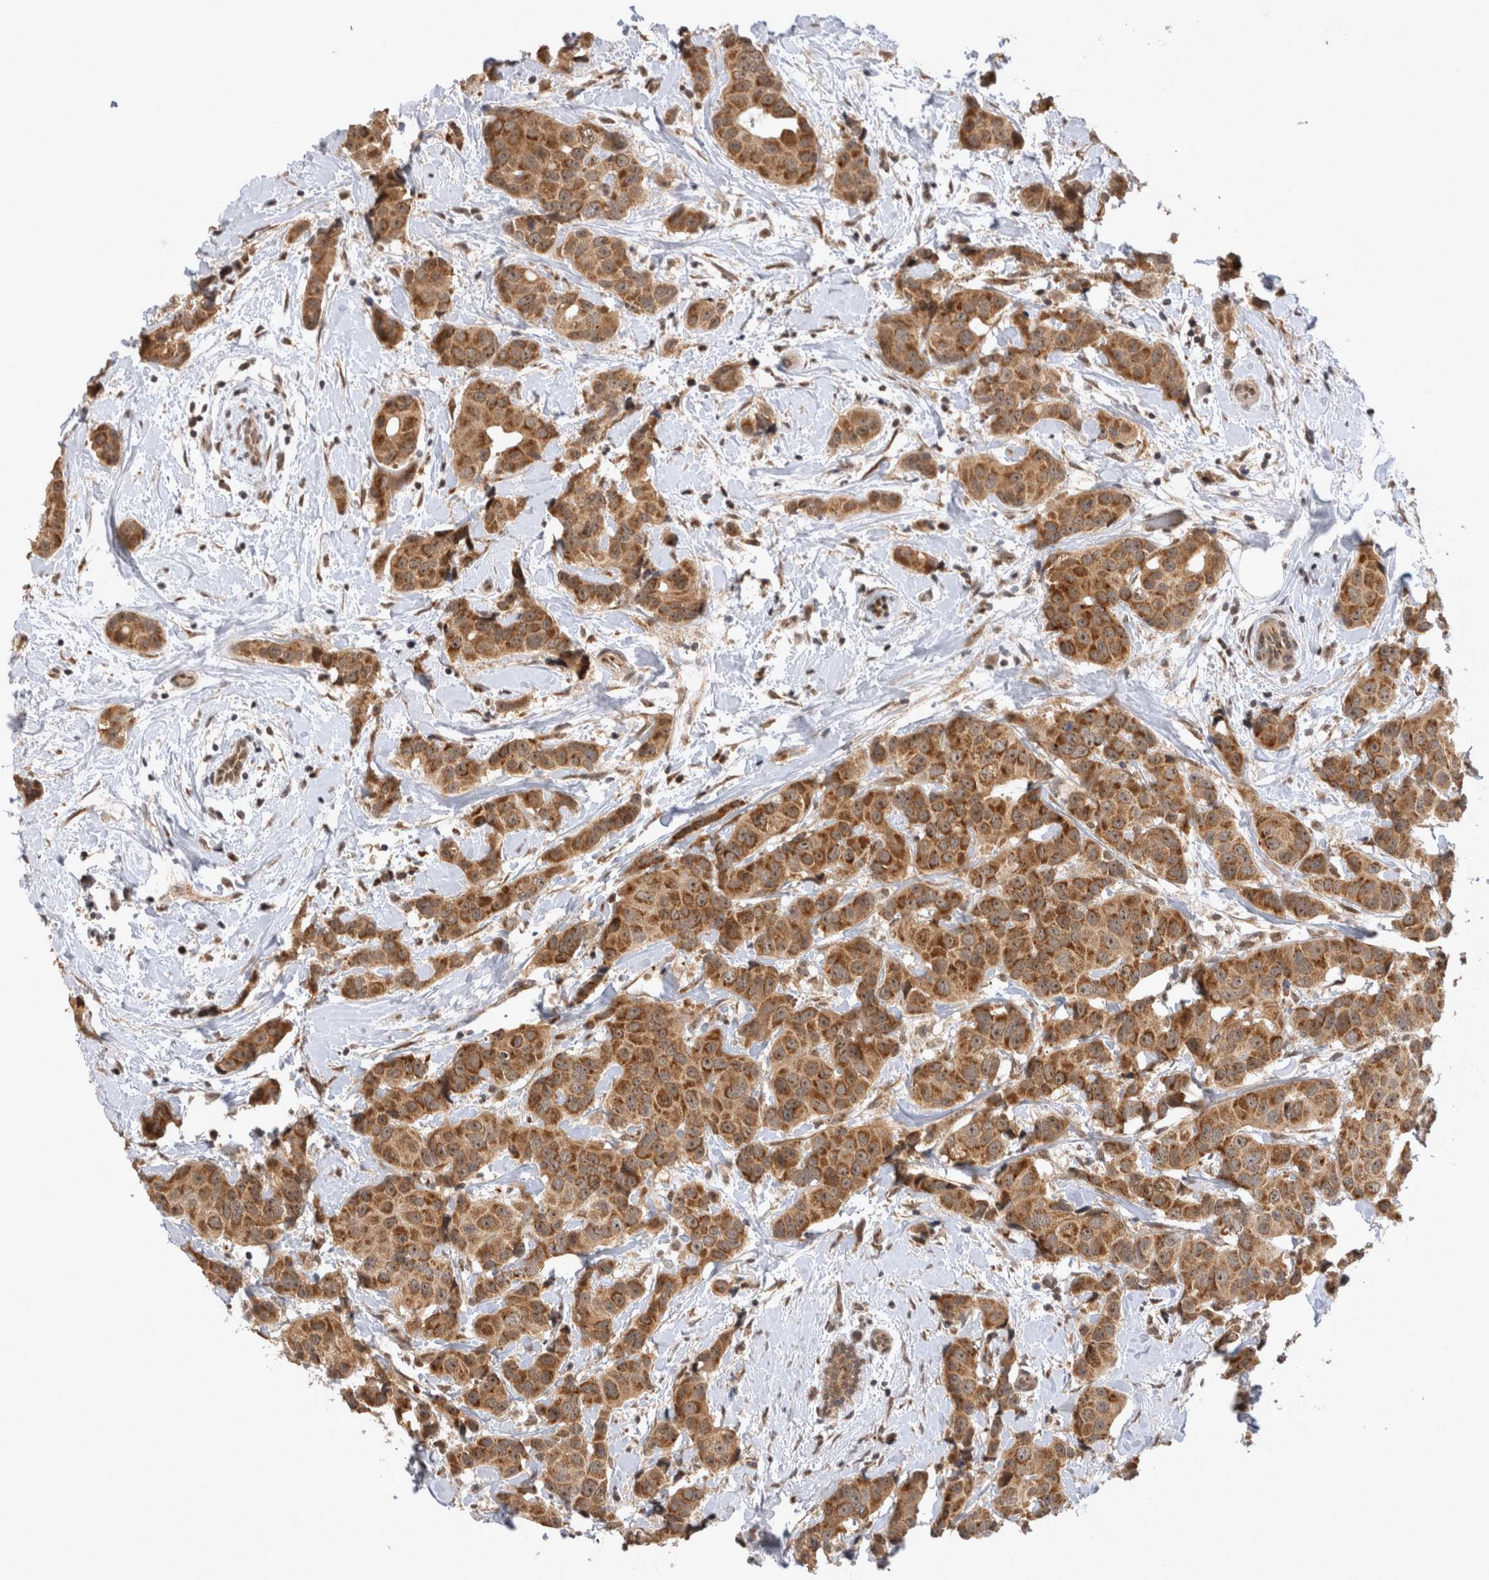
{"staining": {"intensity": "moderate", "quantity": ">75%", "location": "cytoplasmic/membranous,nuclear"}, "tissue": "breast cancer", "cell_type": "Tumor cells", "image_type": "cancer", "snomed": [{"axis": "morphology", "description": "Normal tissue, NOS"}, {"axis": "morphology", "description": "Duct carcinoma"}, {"axis": "topography", "description": "Breast"}], "caption": "An IHC photomicrograph of neoplastic tissue is shown. Protein staining in brown labels moderate cytoplasmic/membranous and nuclear positivity in breast infiltrating ductal carcinoma within tumor cells.", "gene": "TMEM65", "patient": {"sex": "female", "age": 39}}